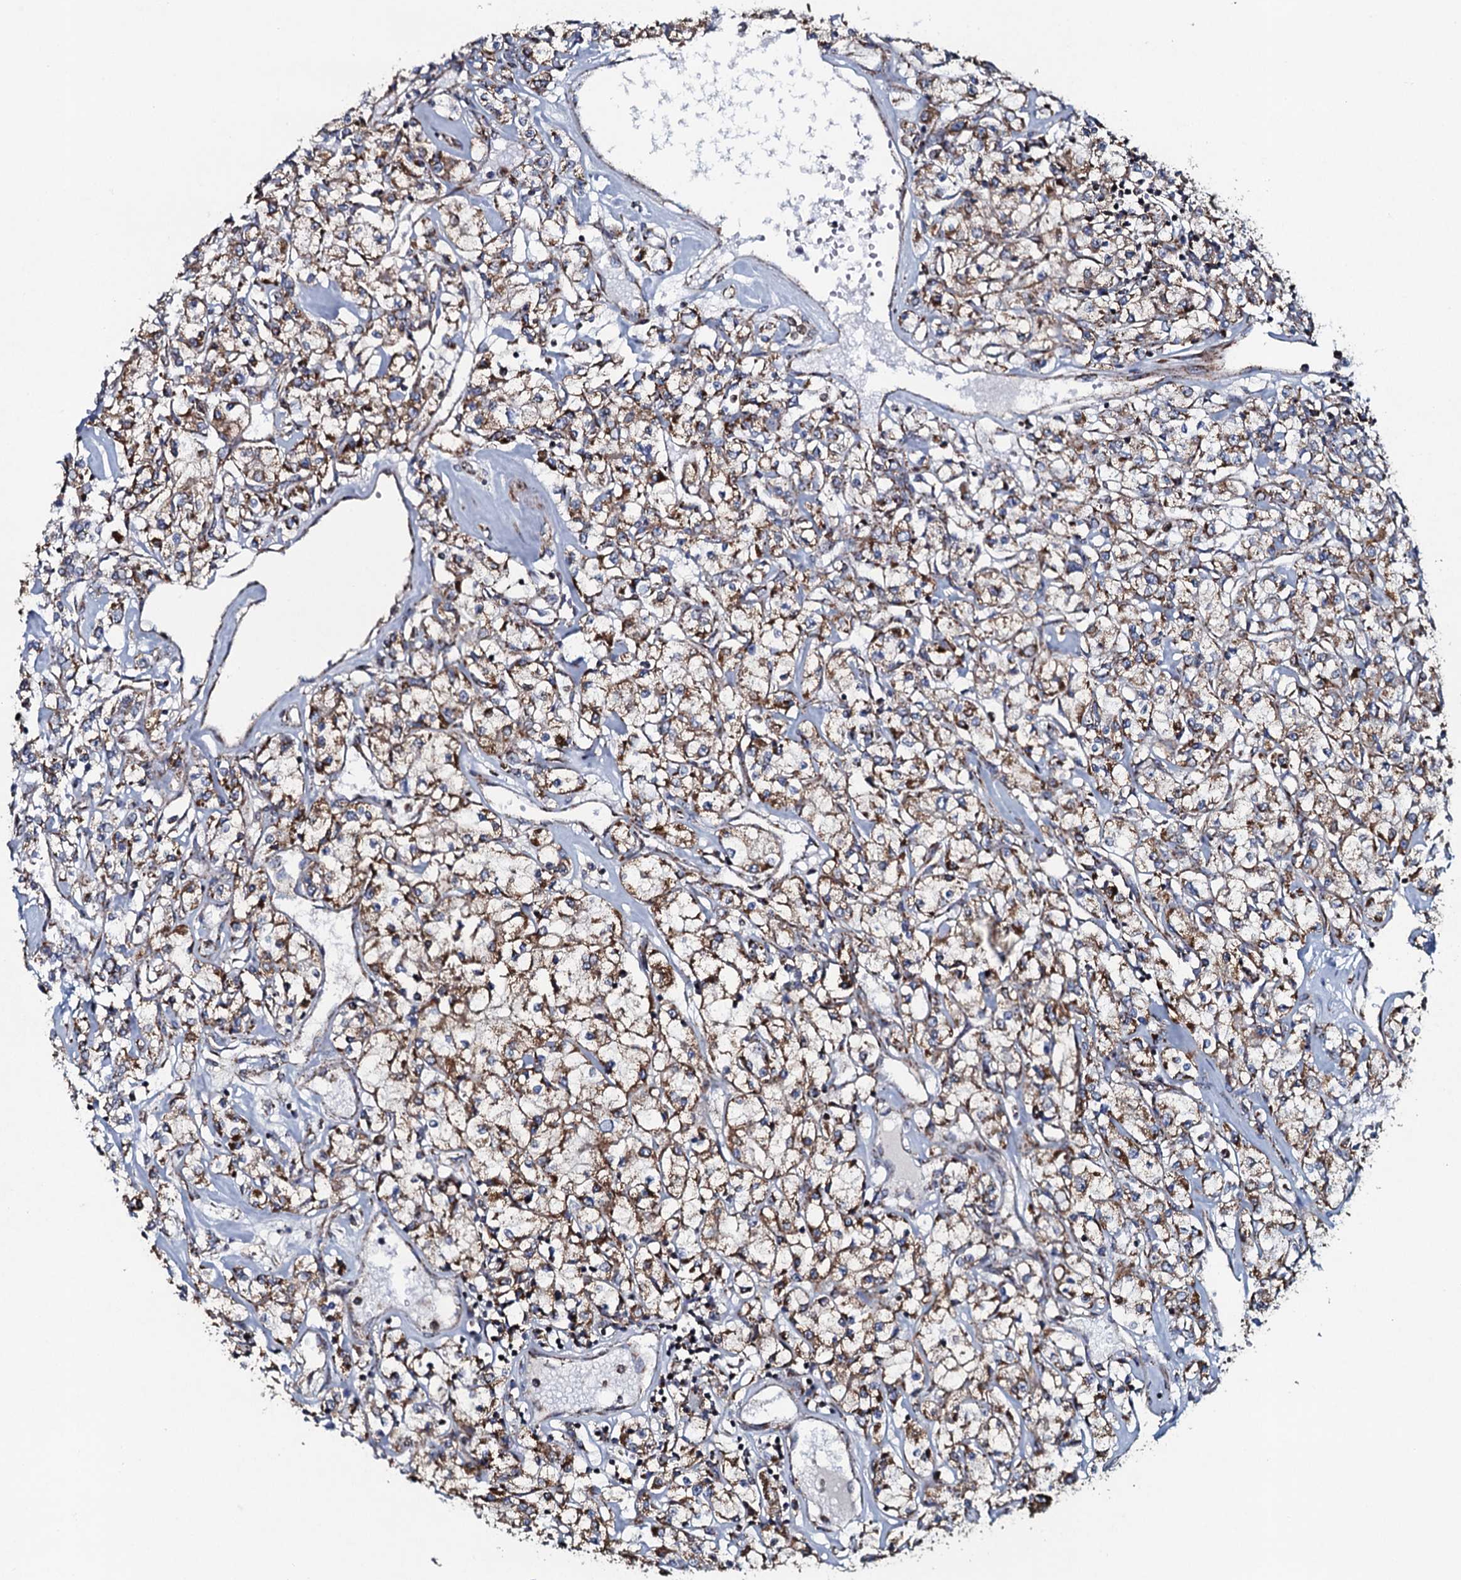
{"staining": {"intensity": "moderate", "quantity": ">75%", "location": "cytoplasmic/membranous"}, "tissue": "renal cancer", "cell_type": "Tumor cells", "image_type": "cancer", "snomed": [{"axis": "morphology", "description": "Adenocarcinoma, NOS"}, {"axis": "topography", "description": "Kidney"}], "caption": "Protein staining of renal cancer tissue demonstrates moderate cytoplasmic/membranous positivity in approximately >75% of tumor cells. The protein is stained brown, and the nuclei are stained in blue (DAB IHC with brightfield microscopy, high magnification).", "gene": "EVC2", "patient": {"sex": "female", "age": 59}}